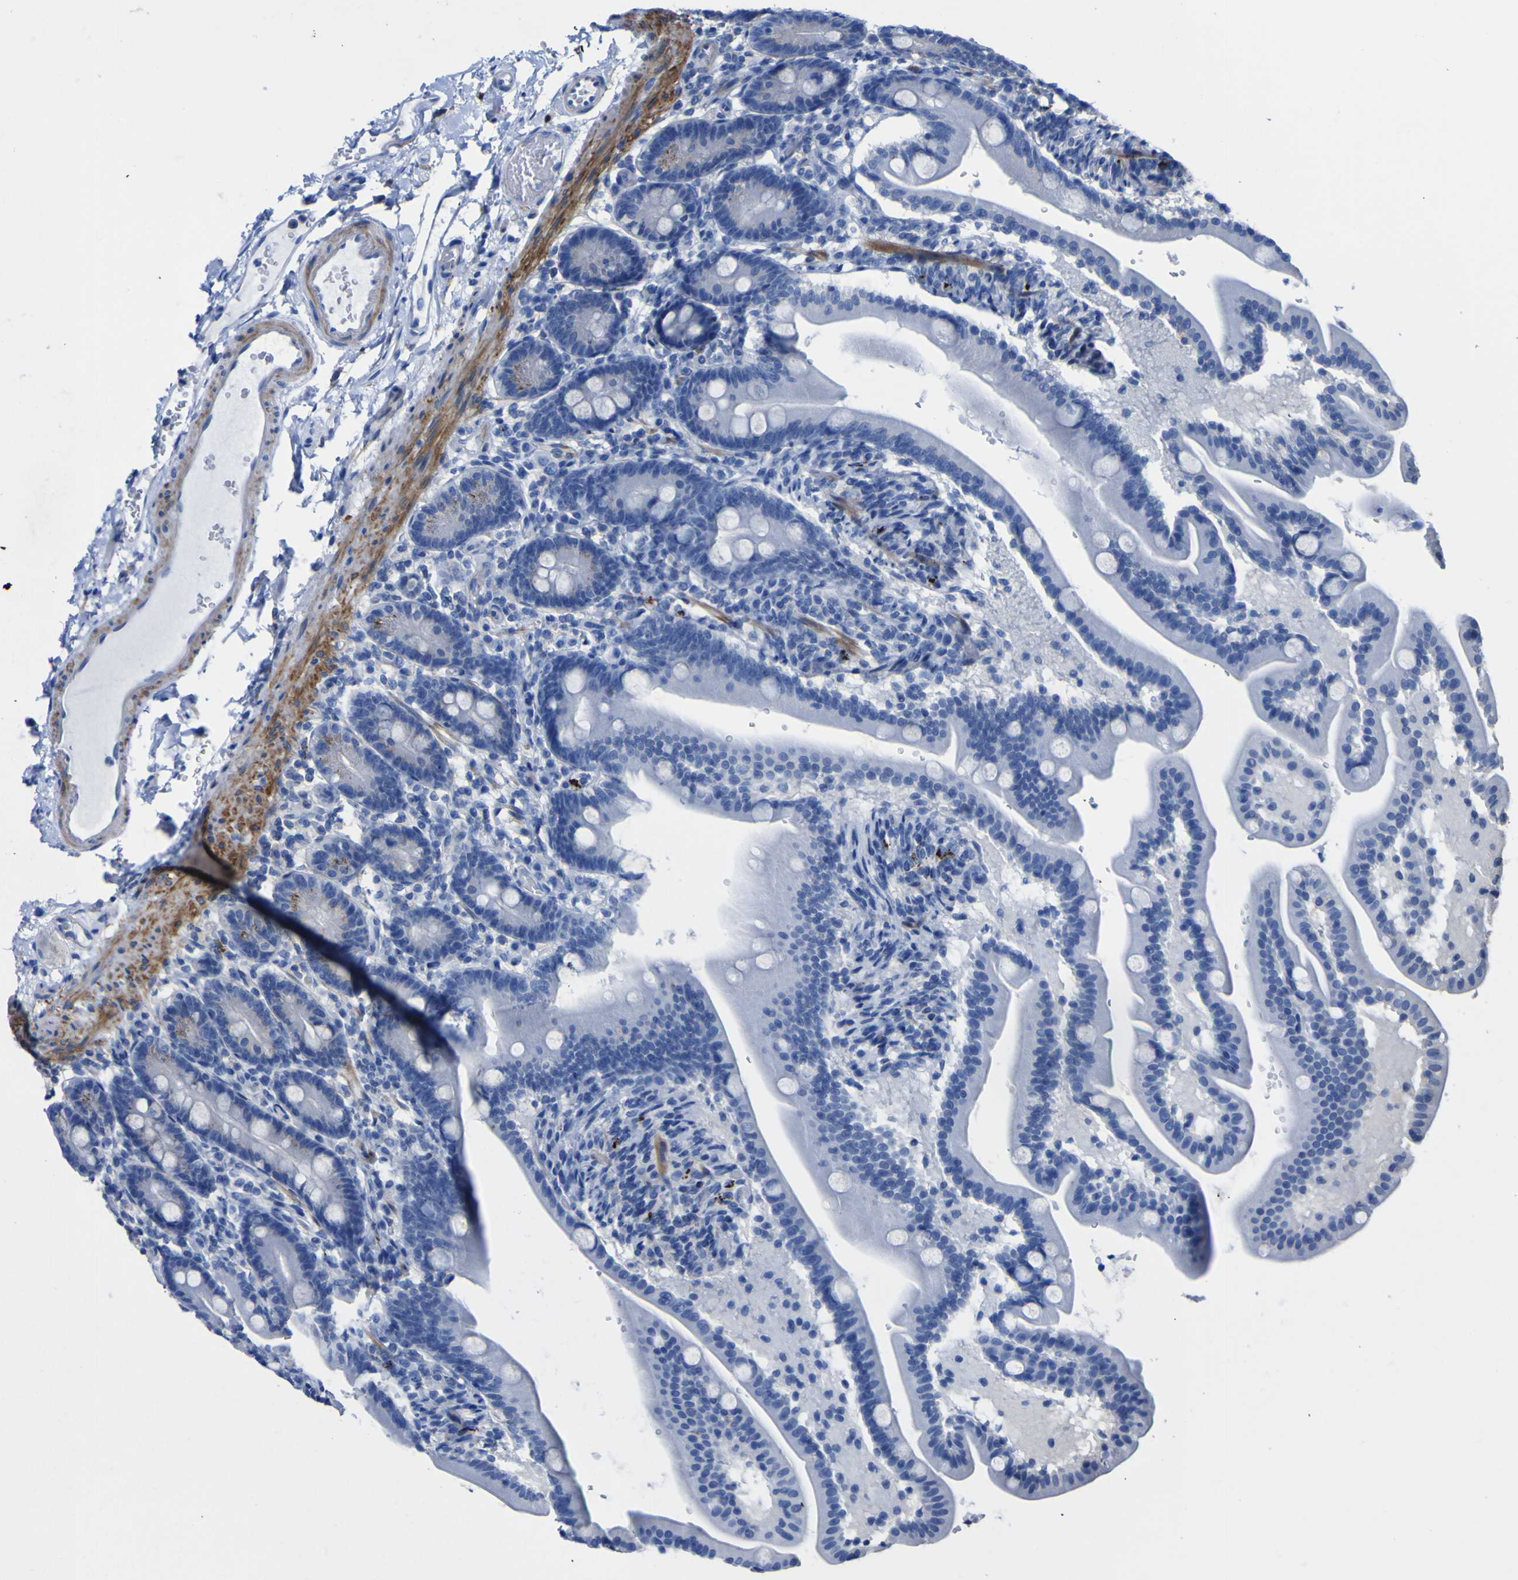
{"staining": {"intensity": "moderate", "quantity": "<25%", "location": "cytoplasmic/membranous"}, "tissue": "duodenum", "cell_type": "Glandular cells", "image_type": "normal", "snomed": [{"axis": "morphology", "description": "Normal tissue, NOS"}, {"axis": "topography", "description": "Duodenum"}], "caption": "The immunohistochemical stain labels moderate cytoplasmic/membranous expression in glandular cells of benign duodenum. (DAB = brown stain, brightfield microscopy at high magnification).", "gene": "AGO4", "patient": {"sex": "male", "age": 54}}